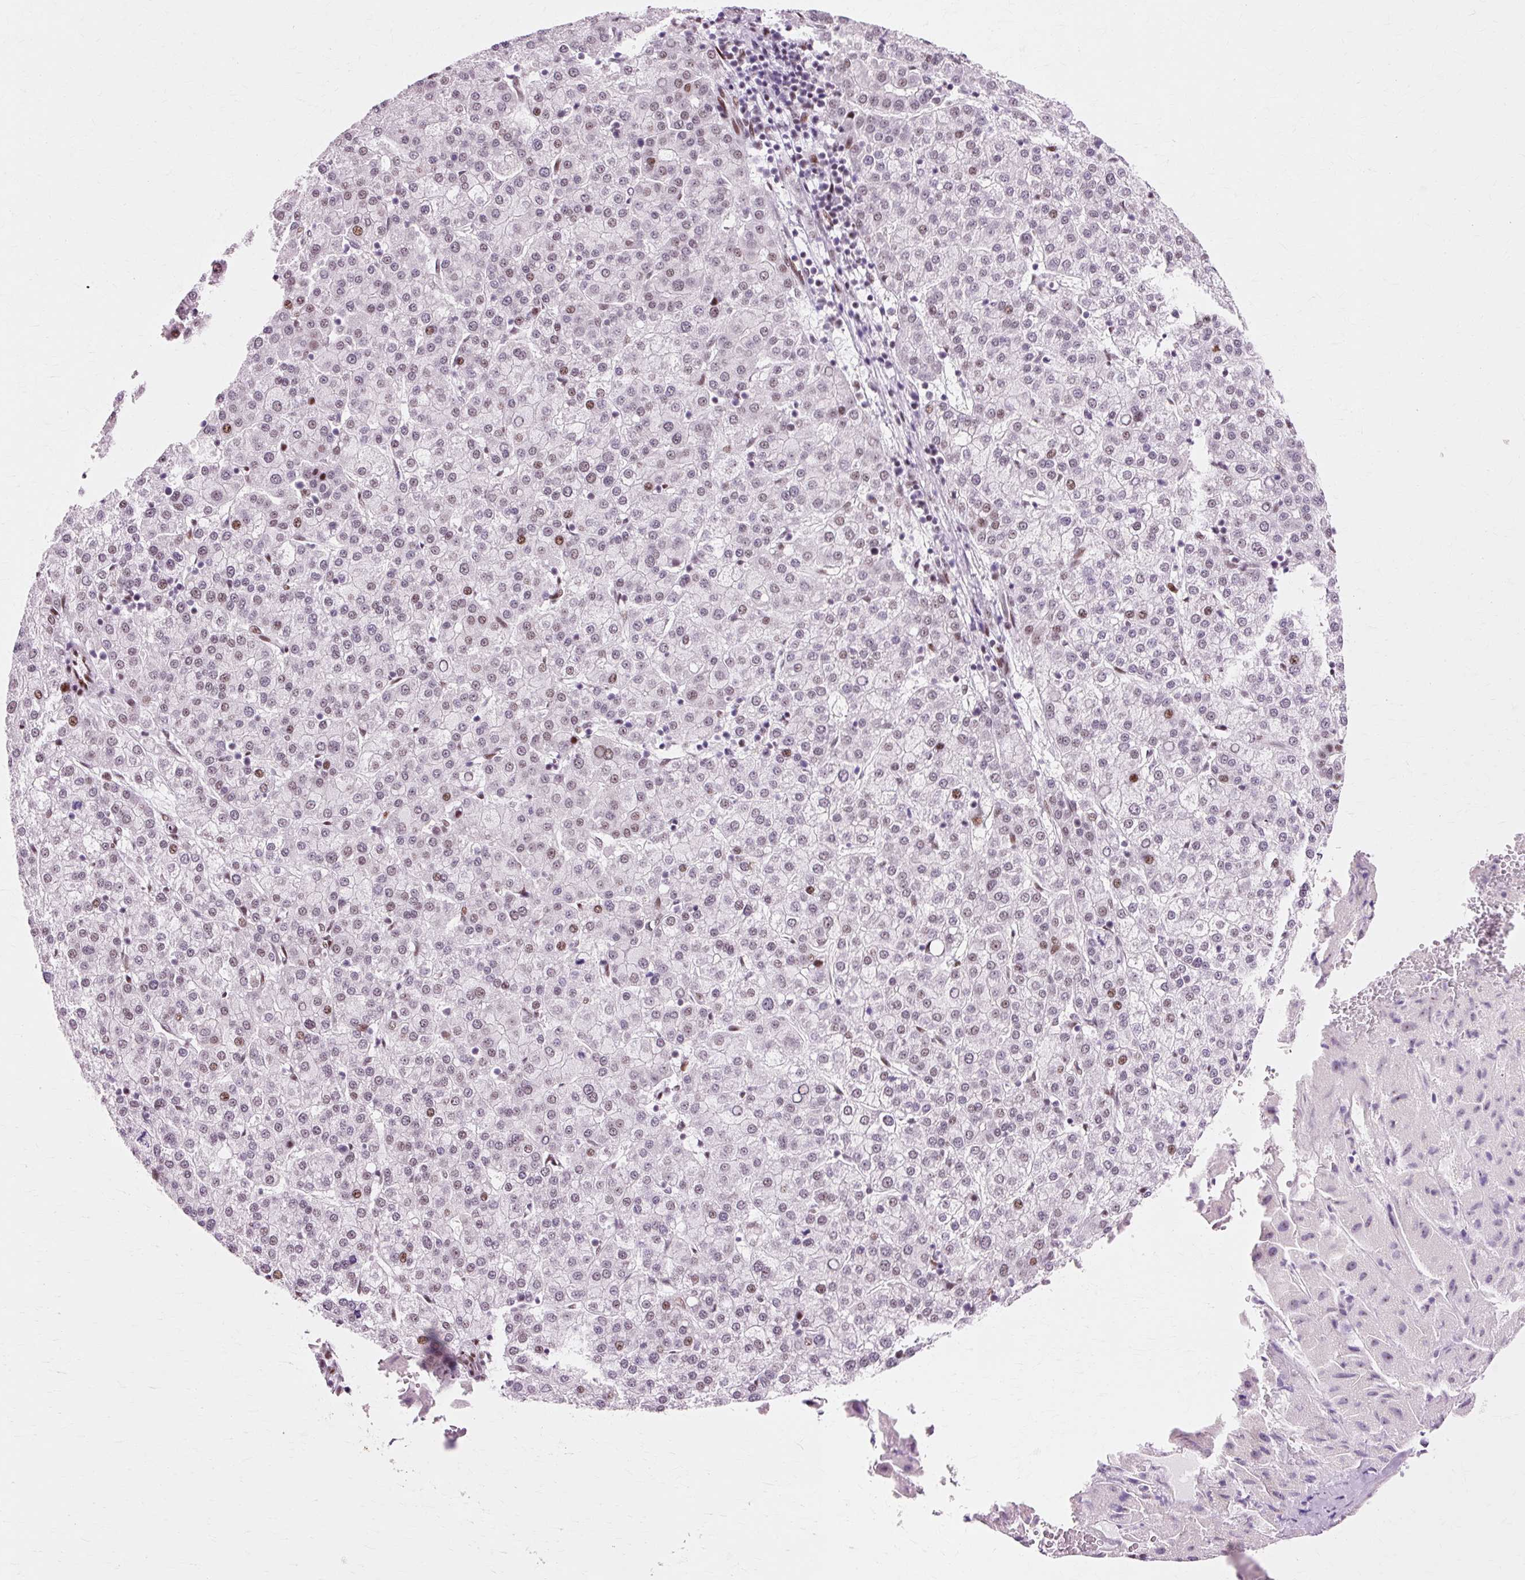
{"staining": {"intensity": "moderate", "quantity": "25%-75%", "location": "nuclear"}, "tissue": "liver cancer", "cell_type": "Tumor cells", "image_type": "cancer", "snomed": [{"axis": "morphology", "description": "Carcinoma, Hepatocellular, NOS"}, {"axis": "topography", "description": "Liver"}], "caption": "The immunohistochemical stain shows moderate nuclear staining in tumor cells of liver cancer tissue.", "gene": "MACROD2", "patient": {"sex": "female", "age": 58}}